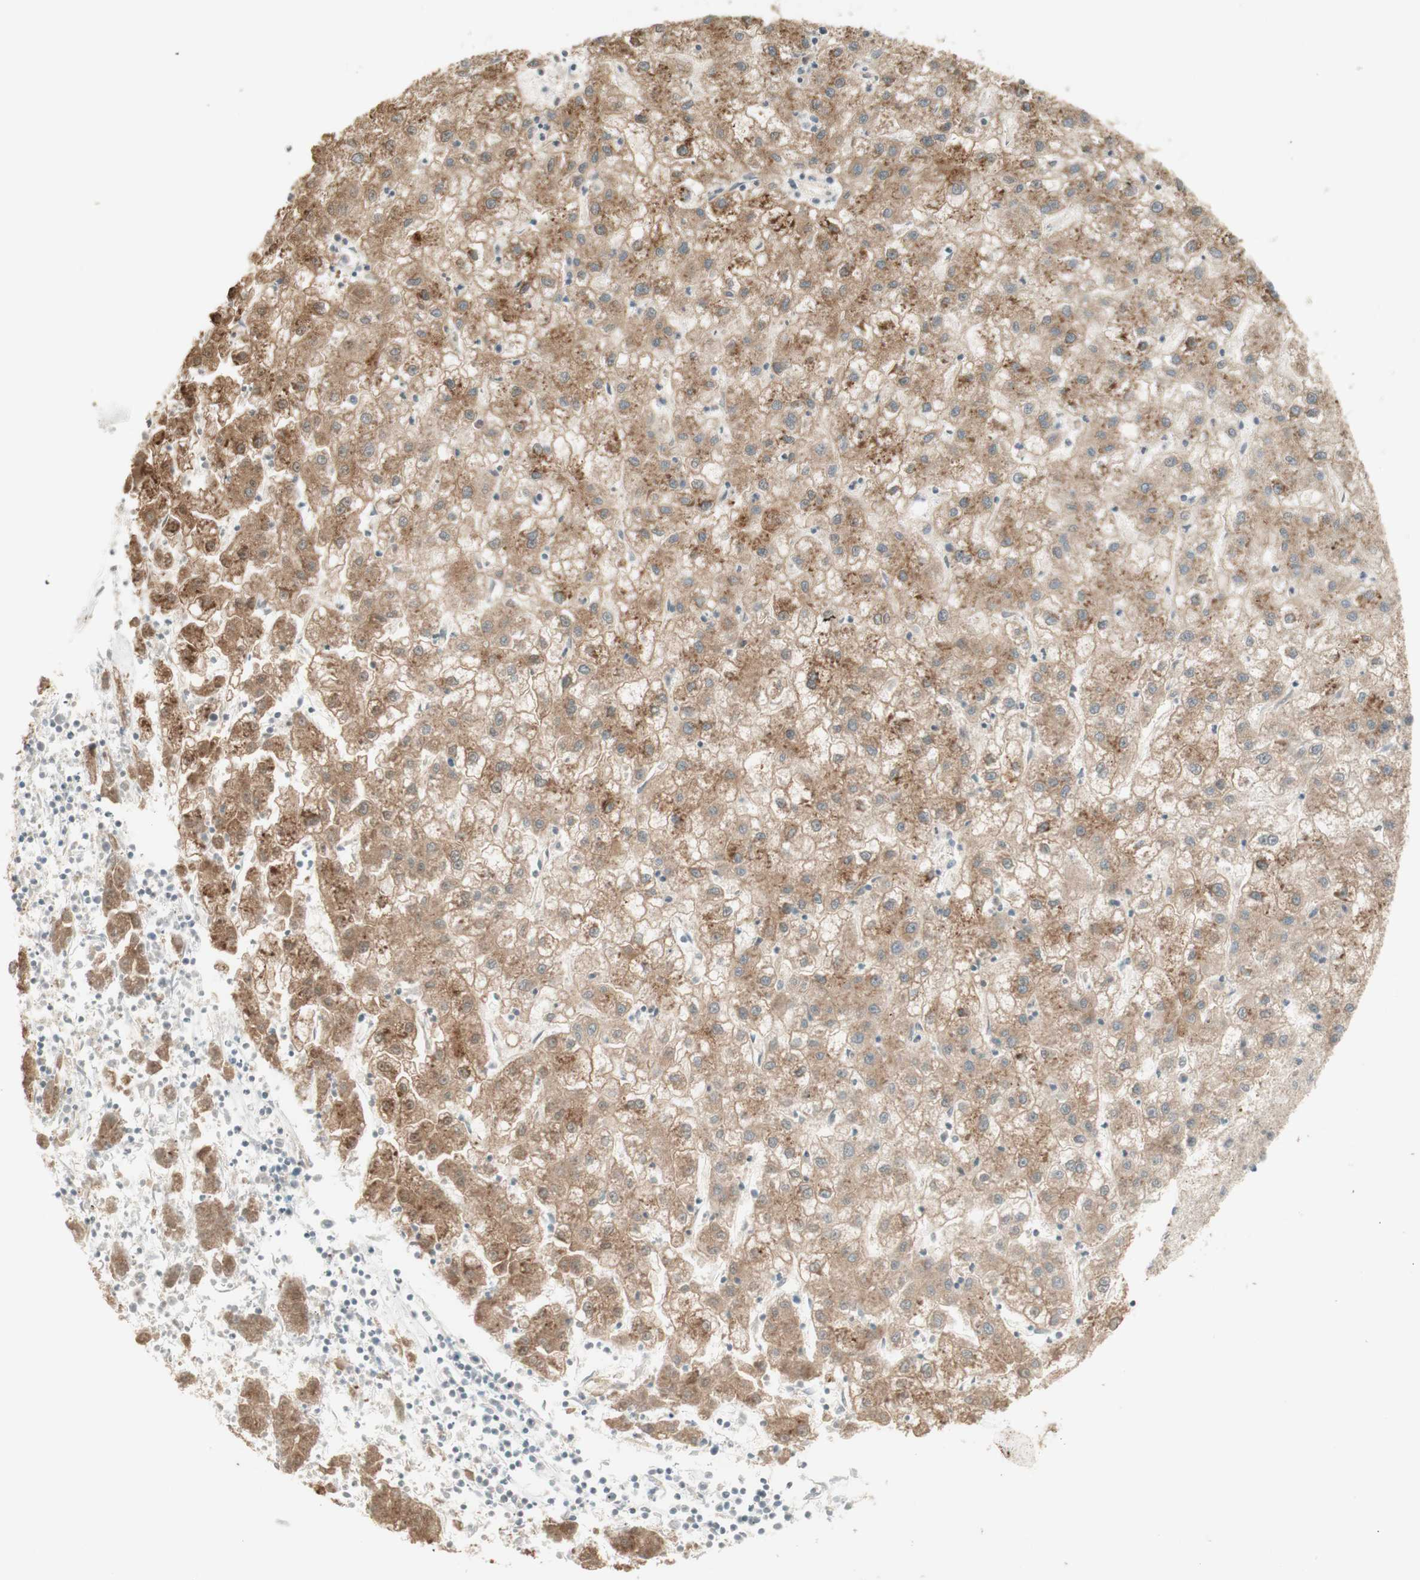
{"staining": {"intensity": "moderate", "quantity": ">75%", "location": "cytoplasmic/membranous"}, "tissue": "liver cancer", "cell_type": "Tumor cells", "image_type": "cancer", "snomed": [{"axis": "morphology", "description": "Carcinoma, Hepatocellular, NOS"}, {"axis": "topography", "description": "Liver"}], "caption": "Immunohistochemistry (IHC) (DAB (3,3'-diaminobenzidine)) staining of human liver cancer exhibits moderate cytoplasmic/membranous protein positivity in approximately >75% of tumor cells.", "gene": "CLCN2", "patient": {"sex": "male", "age": 72}}